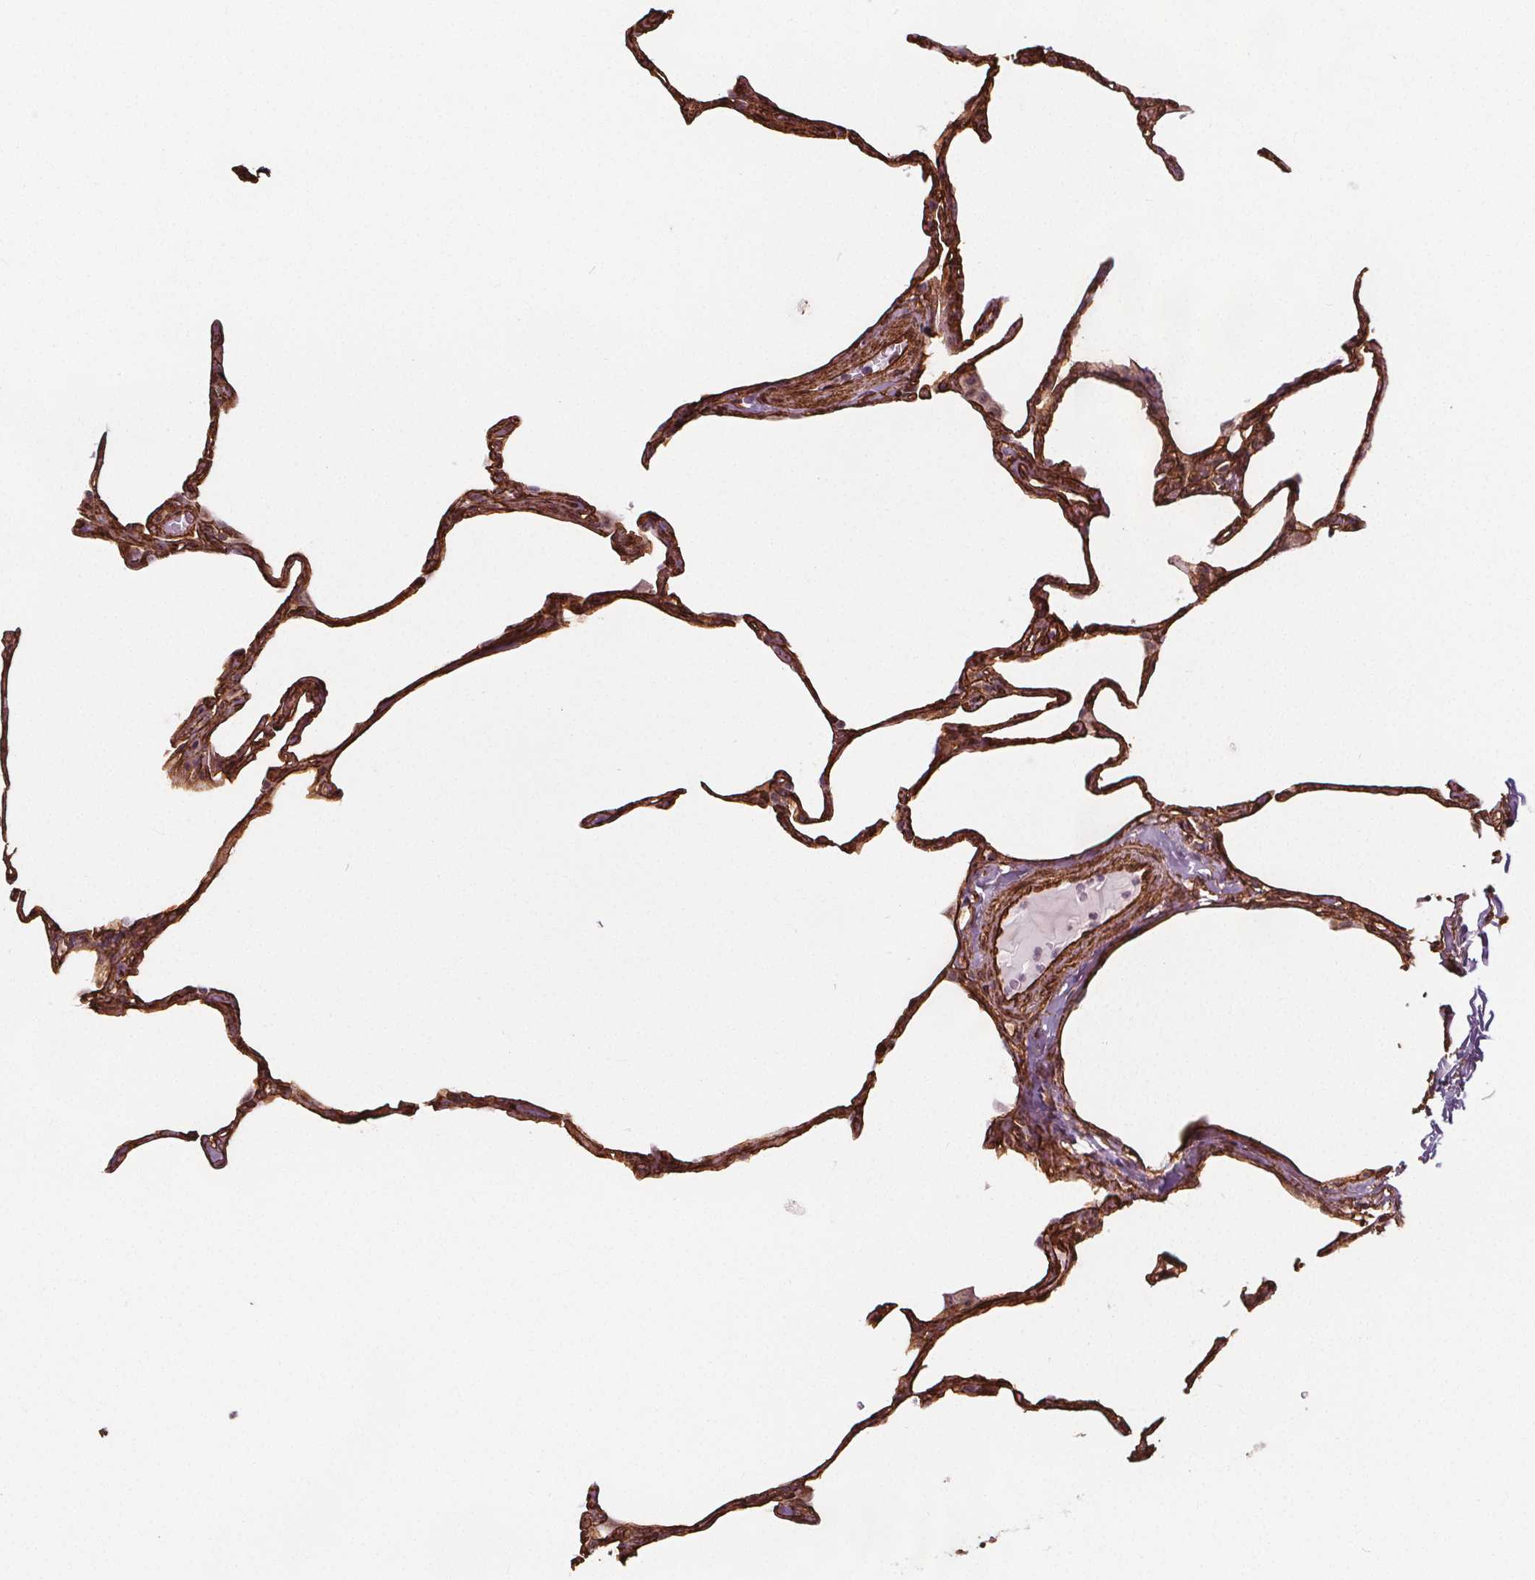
{"staining": {"intensity": "strong", "quantity": ">75%", "location": "cytoplasmic/membranous"}, "tissue": "lung", "cell_type": "Alveolar cells", "image_type": "normal", "snomed": [{"axis": "morphology", "description": "Normal tissue, NOS"}, {"axis": "topography", "description": "Lung"}], "caption": "Lung stained with IHC shows strong cytoplasmic/membranous positivity in approximately >75% of alveolar cells. (DAB = brown stain, brightfield microscopy at high magnification).", "gene": "HAS1", "patient": {"sex": "male", "age": 65}}